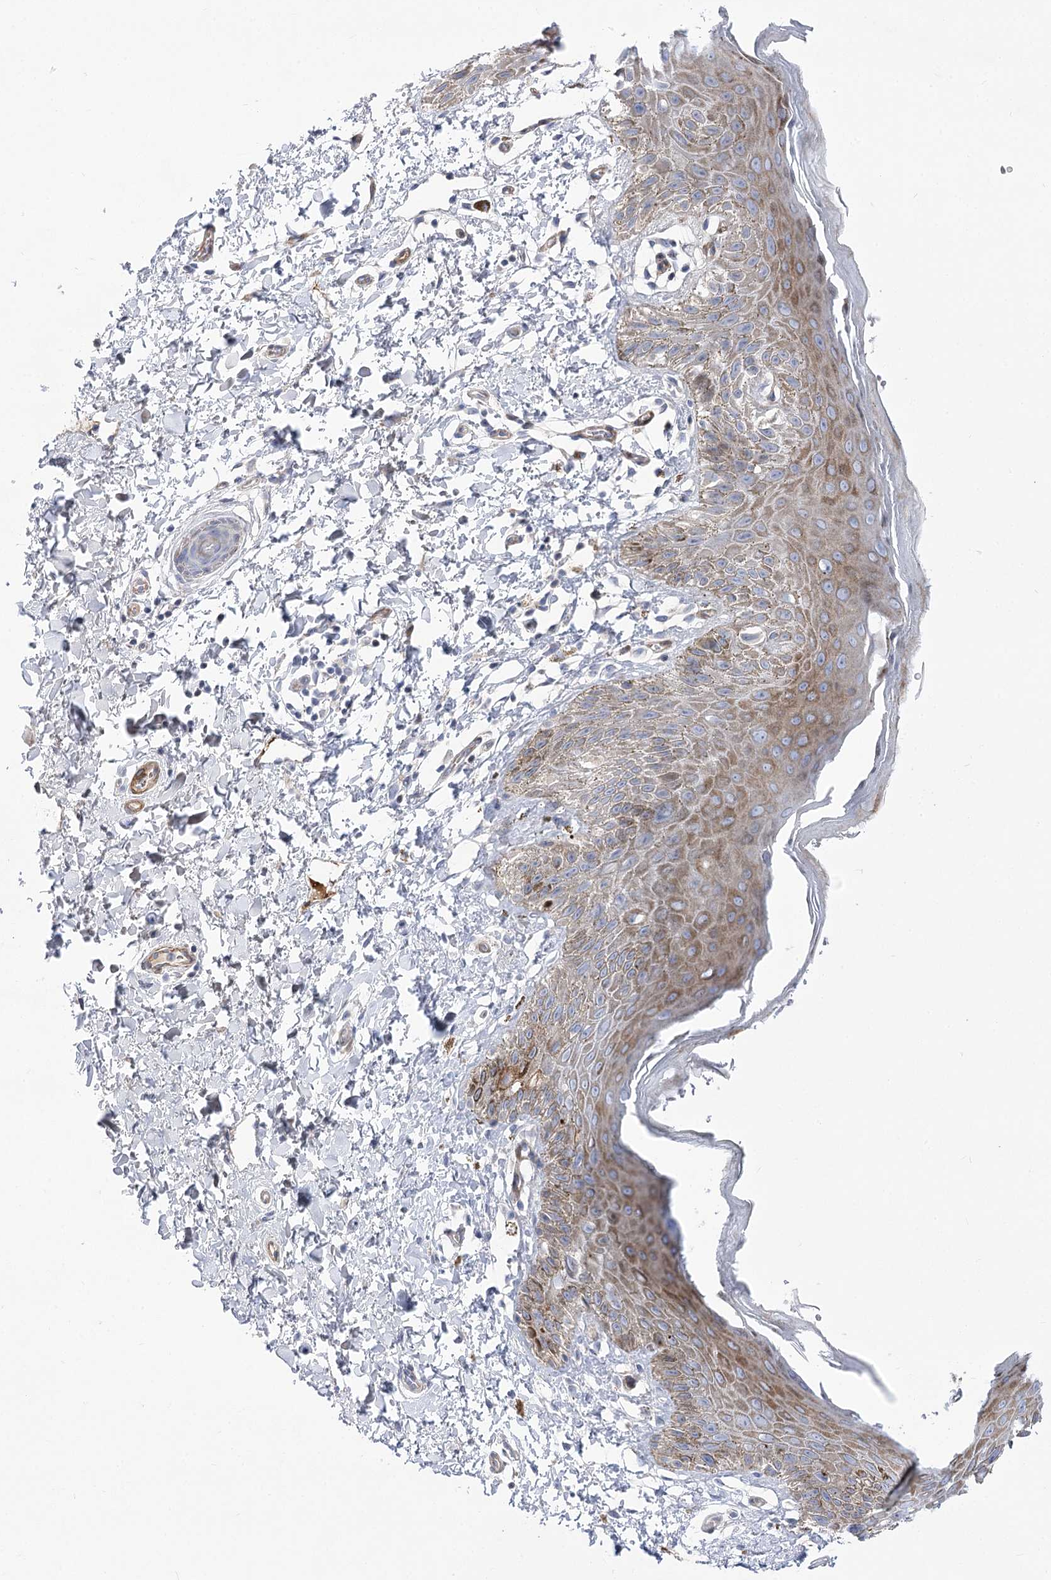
{"staining": {"intensity": "moderate", "quantity": "25%-75%", "location": "cytoplasmic/membranous"}, "tissue": "skin", "cell_type": "Epidermal cells", "image_type": "normal", "snomed": [{"axis": "morphology", "description": "Normal tissue, NOS"}, {"axis": "topography", "description": "Anal"}], "caption": "This micrograph displays IHC staining of benign human skin, with medium moderate cytoplasmic/membranous staining in about 25%-75% of epidermal cells.", "gene": "ANKRD23", "patient": {"sex": "male", "age": 44}}